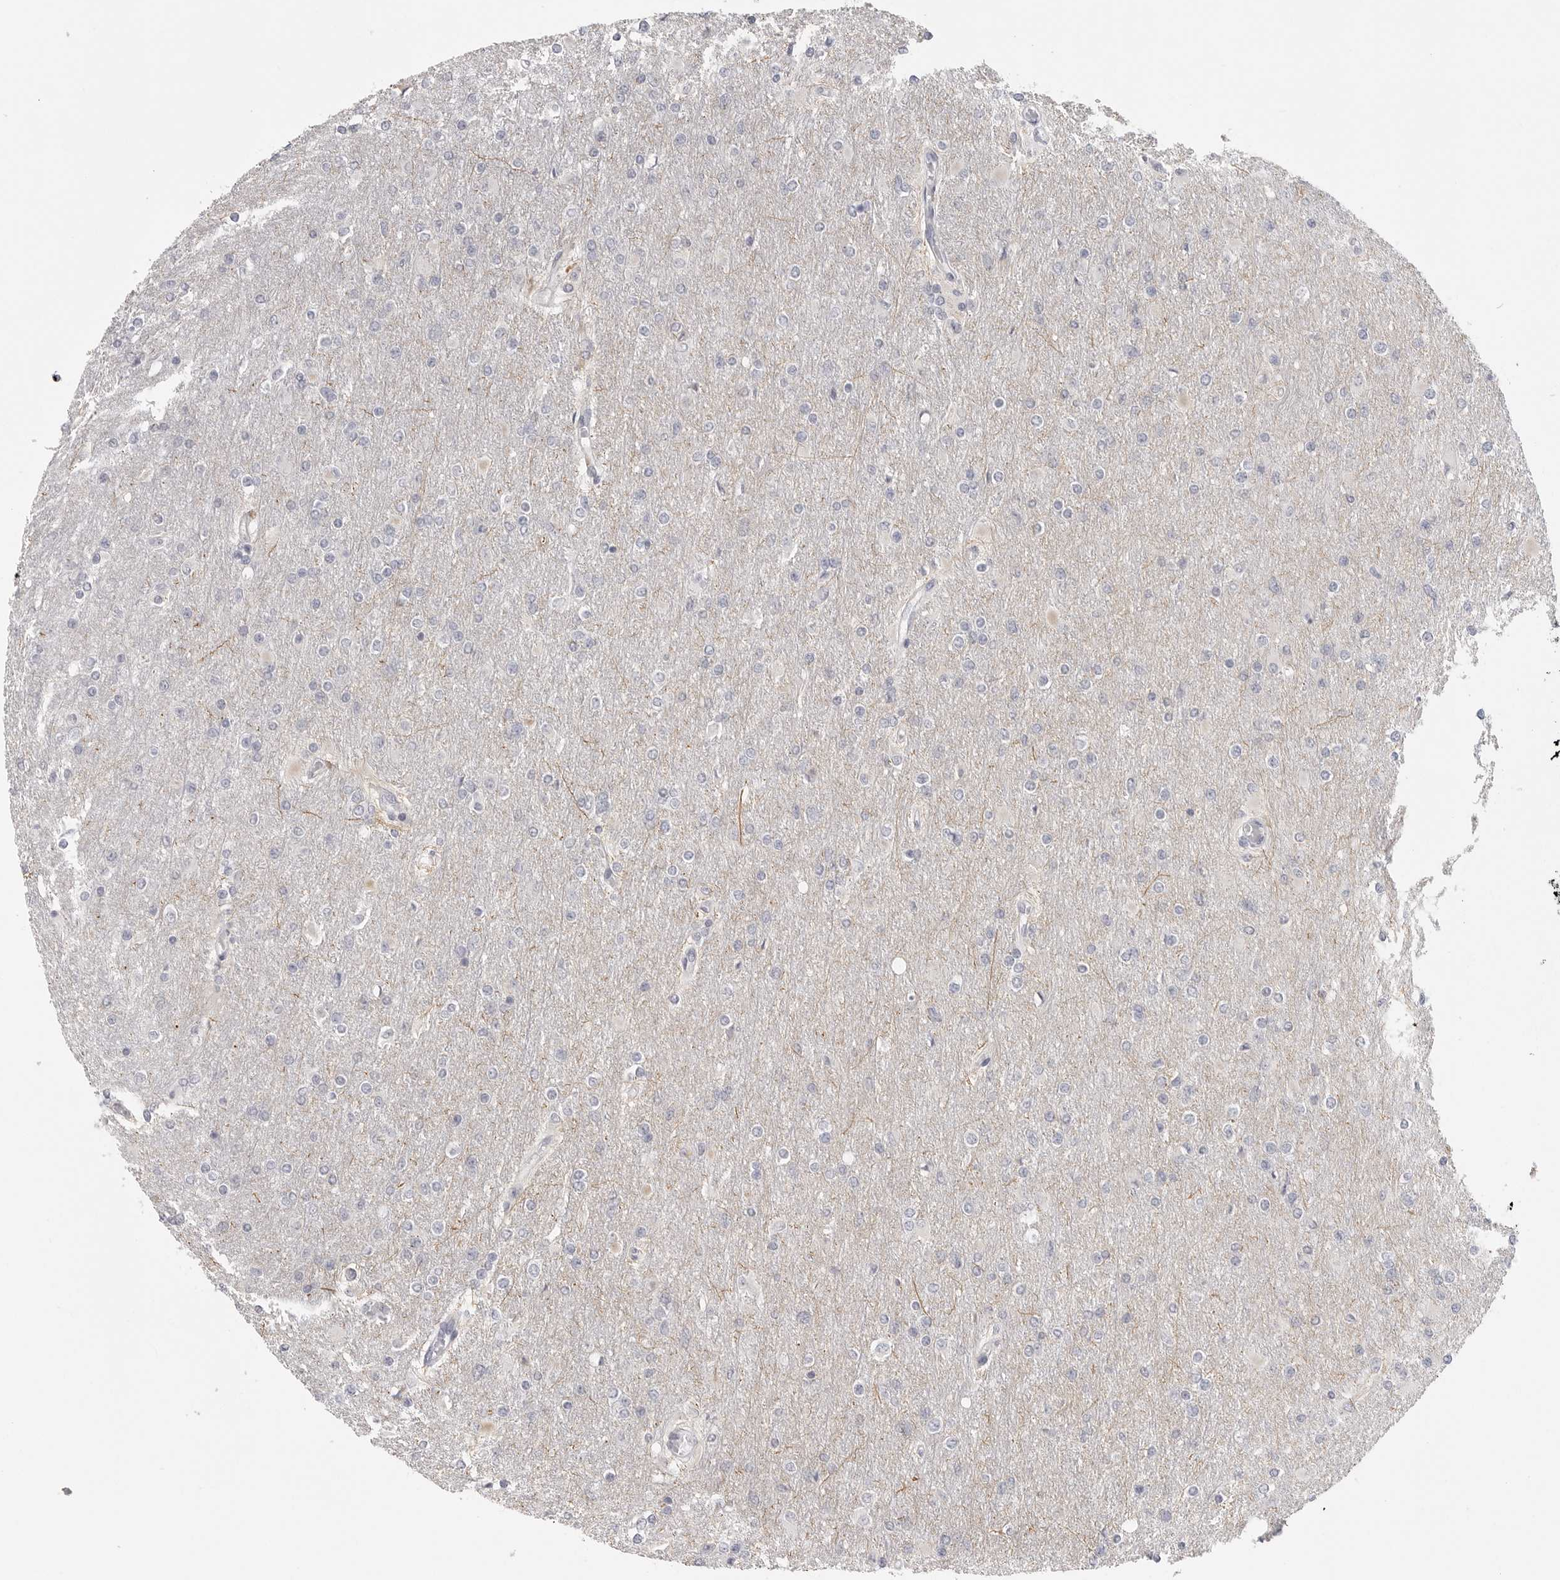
{"staining": {"intensity": "negative", "quantity": "none", "location": "none"}, "tissue": "glioma", "cell_type": "Tumor cells", "image_type": "cancer", "snomed": [{"axis": "morphology", "description": "Glioma, malignant, High grade"}, {"axis": "topography", "description": "Cerebral cortex"}], "caption": "Immunohistochemistry of glioma shows no expression in tumor cells.", "gene": "HMGCS2", "patient": {"sex": "female", "age": 36}}